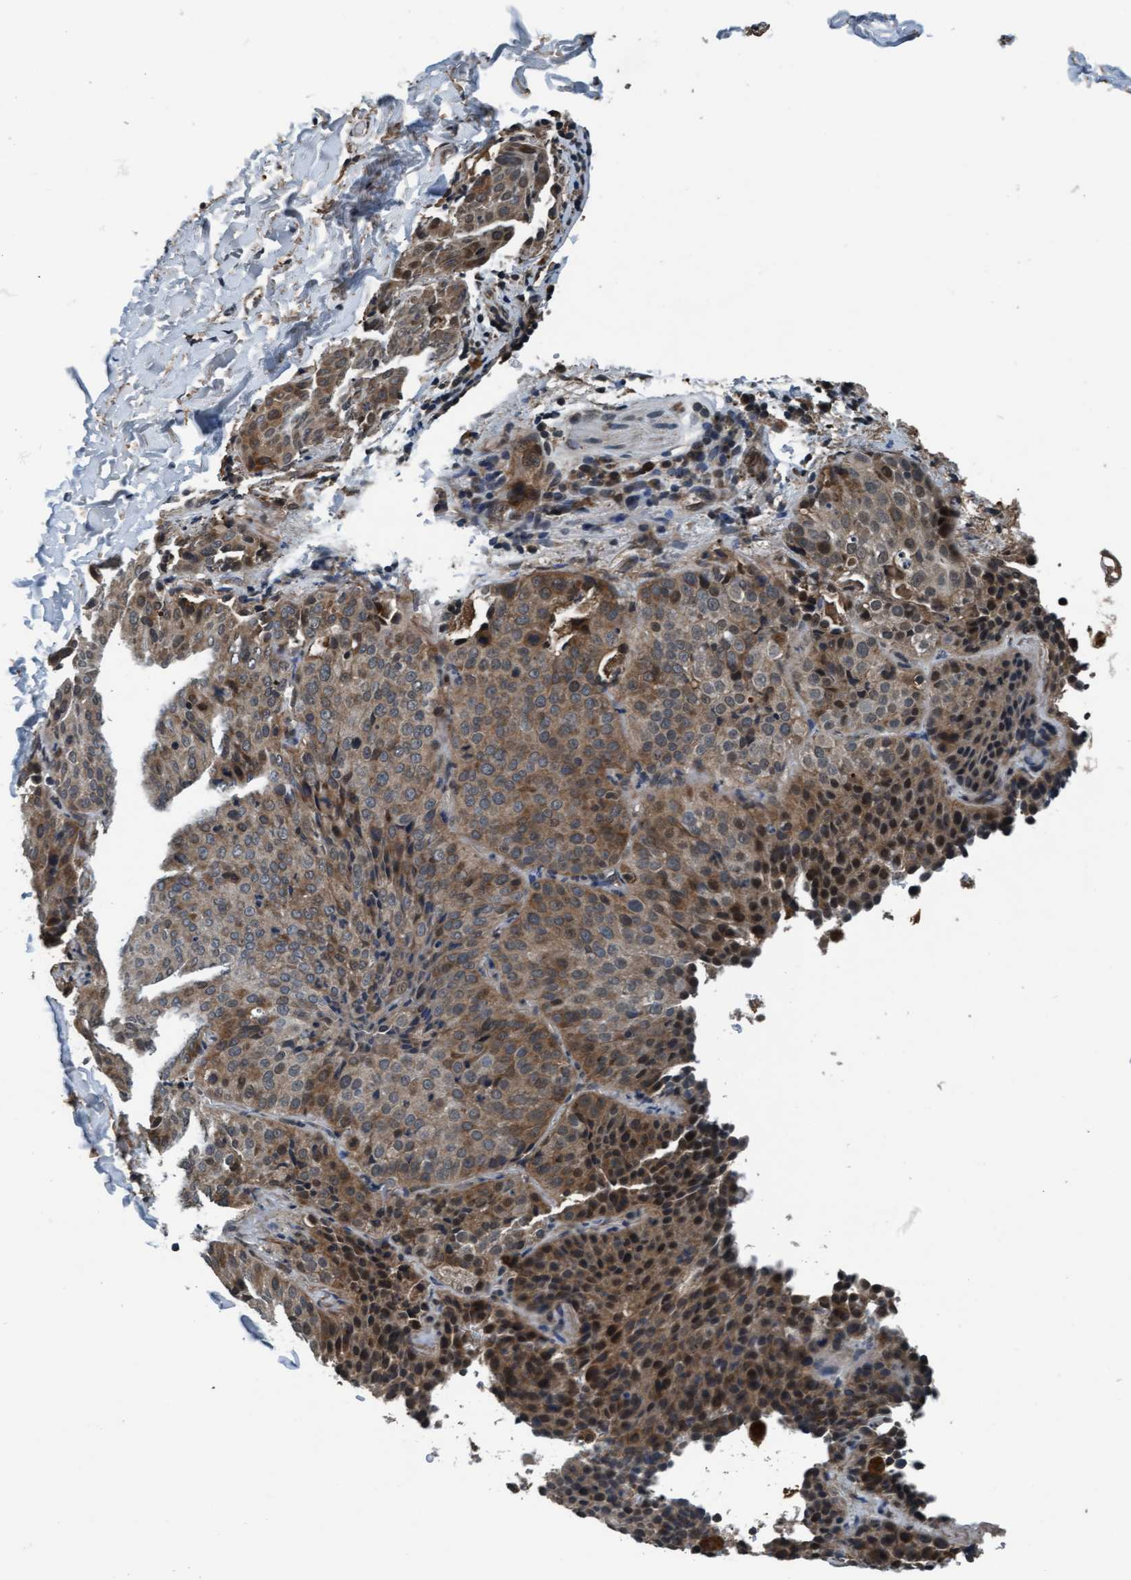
{"staining": {"intensity": "moderate", "quantity": ">75%", "location": "cytoplasmic/membranous"}, "tissue": "lung cancer", "cell_type": "Tumor cells", "image_type": "cancer", "snomed": [{"axis": "morphology", "description": "Squamous cell carcinoma, NOS"}, {"axis": "topography", "description": "Lung"}], "caption": "A high-resolution image shows immunohistochemistry (IHC) staining of lung squamous cell carcinoma, which reveals moderate cytoplasmic/membranous staining in about >75% of tumor cells.", "gene": "WASF1", "patient": {"sex": "male", "age": 54}}